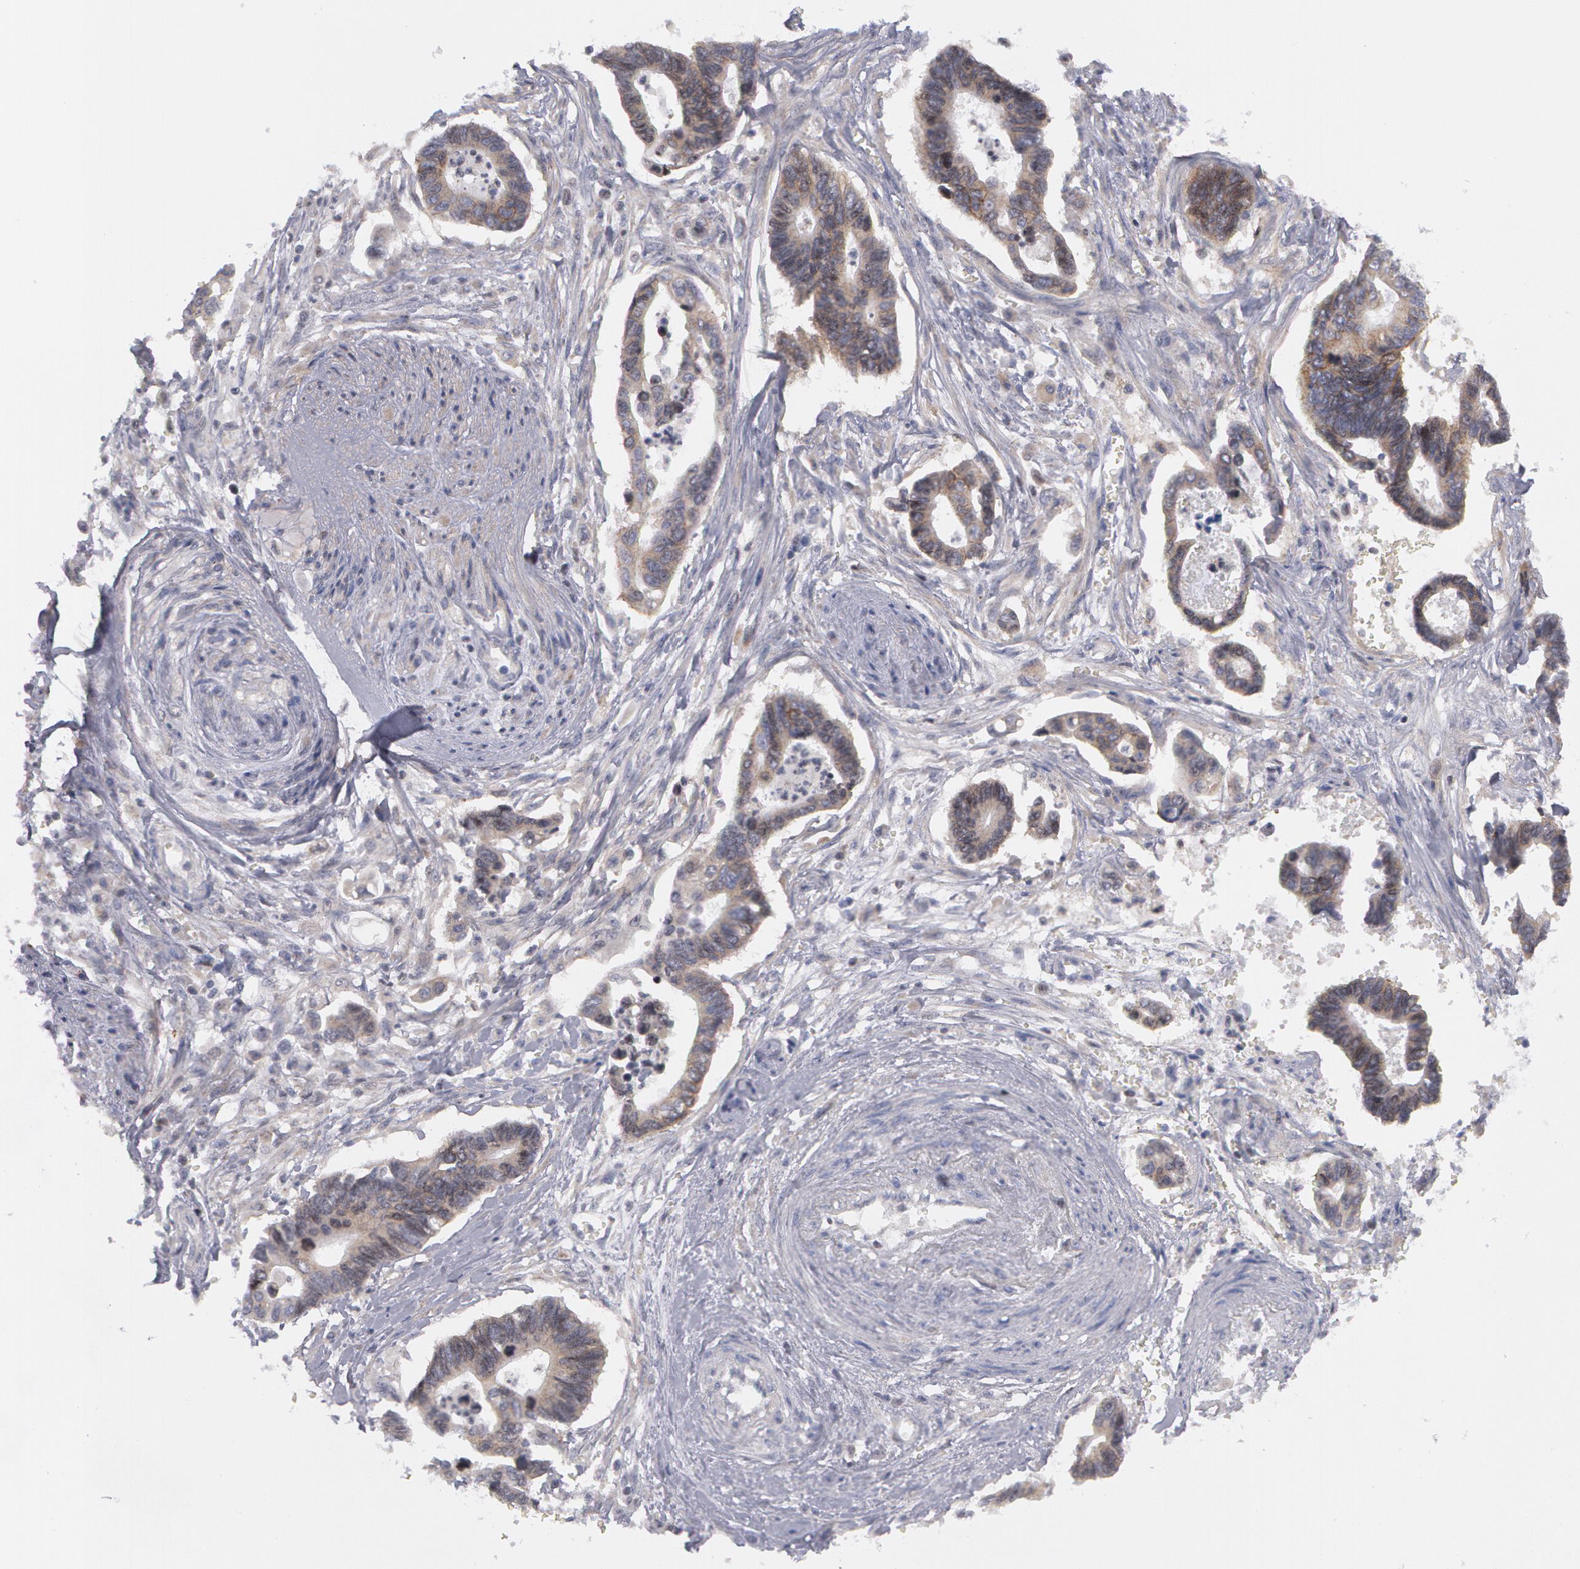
{"staining": {"intensity": "weak", "quantity": "25%-75%", "location": "cytoplasmic/membranous"}, "tissue": "pancreatic cancer", "cell_type": "Tumor cells", "image_type": "cancer", "snomed": [{"axis": "morphology", "description": "Adenocarcinoma, NOS"}, {"axis": "topography", "description": "Pancreas"}], "caption": "Immunohistochemical staining of human pancreatic cancer demonstrates low levels of weak cytoplasmic/membranous staining in about 25%-75% of tumor cells. The protein of interest is shown in brown color, while the nuclei are stained blue.", "gene": "ERBB2", "patient": {"sex": "female", "age": 70}}